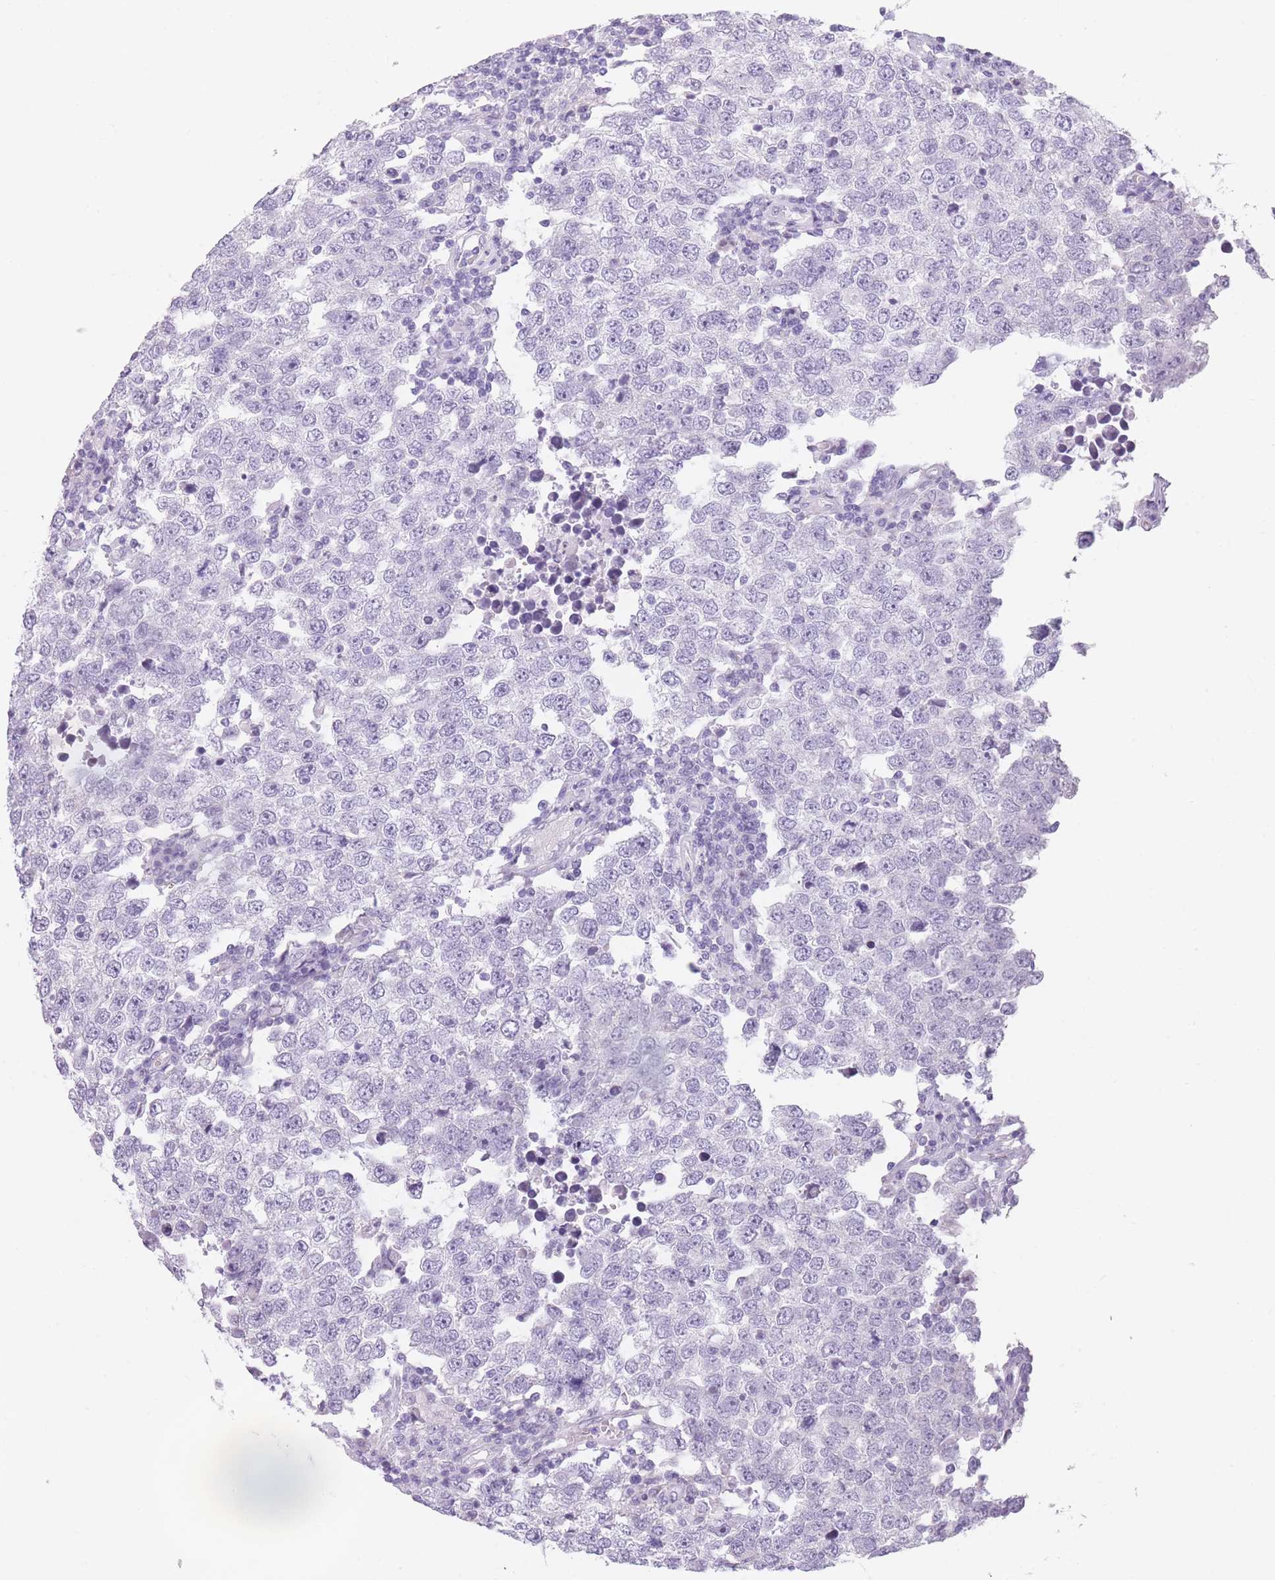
{"staining": {"intensity": "negative", "quantity": "none", "location": "none"}, "tissue": "testis cancer", "cell_type": "Tumor cells", "image_type": "cancer", "snomed": [{"axis": "morphology", "description": "Seminoma, NOS"}, {"axis": "morphology", "description": "Carcinoma, Embryonal, NOS"}, {"axis": "topography", "description": "Testis"}], "caption": "The histopathology image demonstrates no staining of tumor cells in testis cancer.", "gene": "TMEM236", "patient": {"sex": "male", "age": 28}}